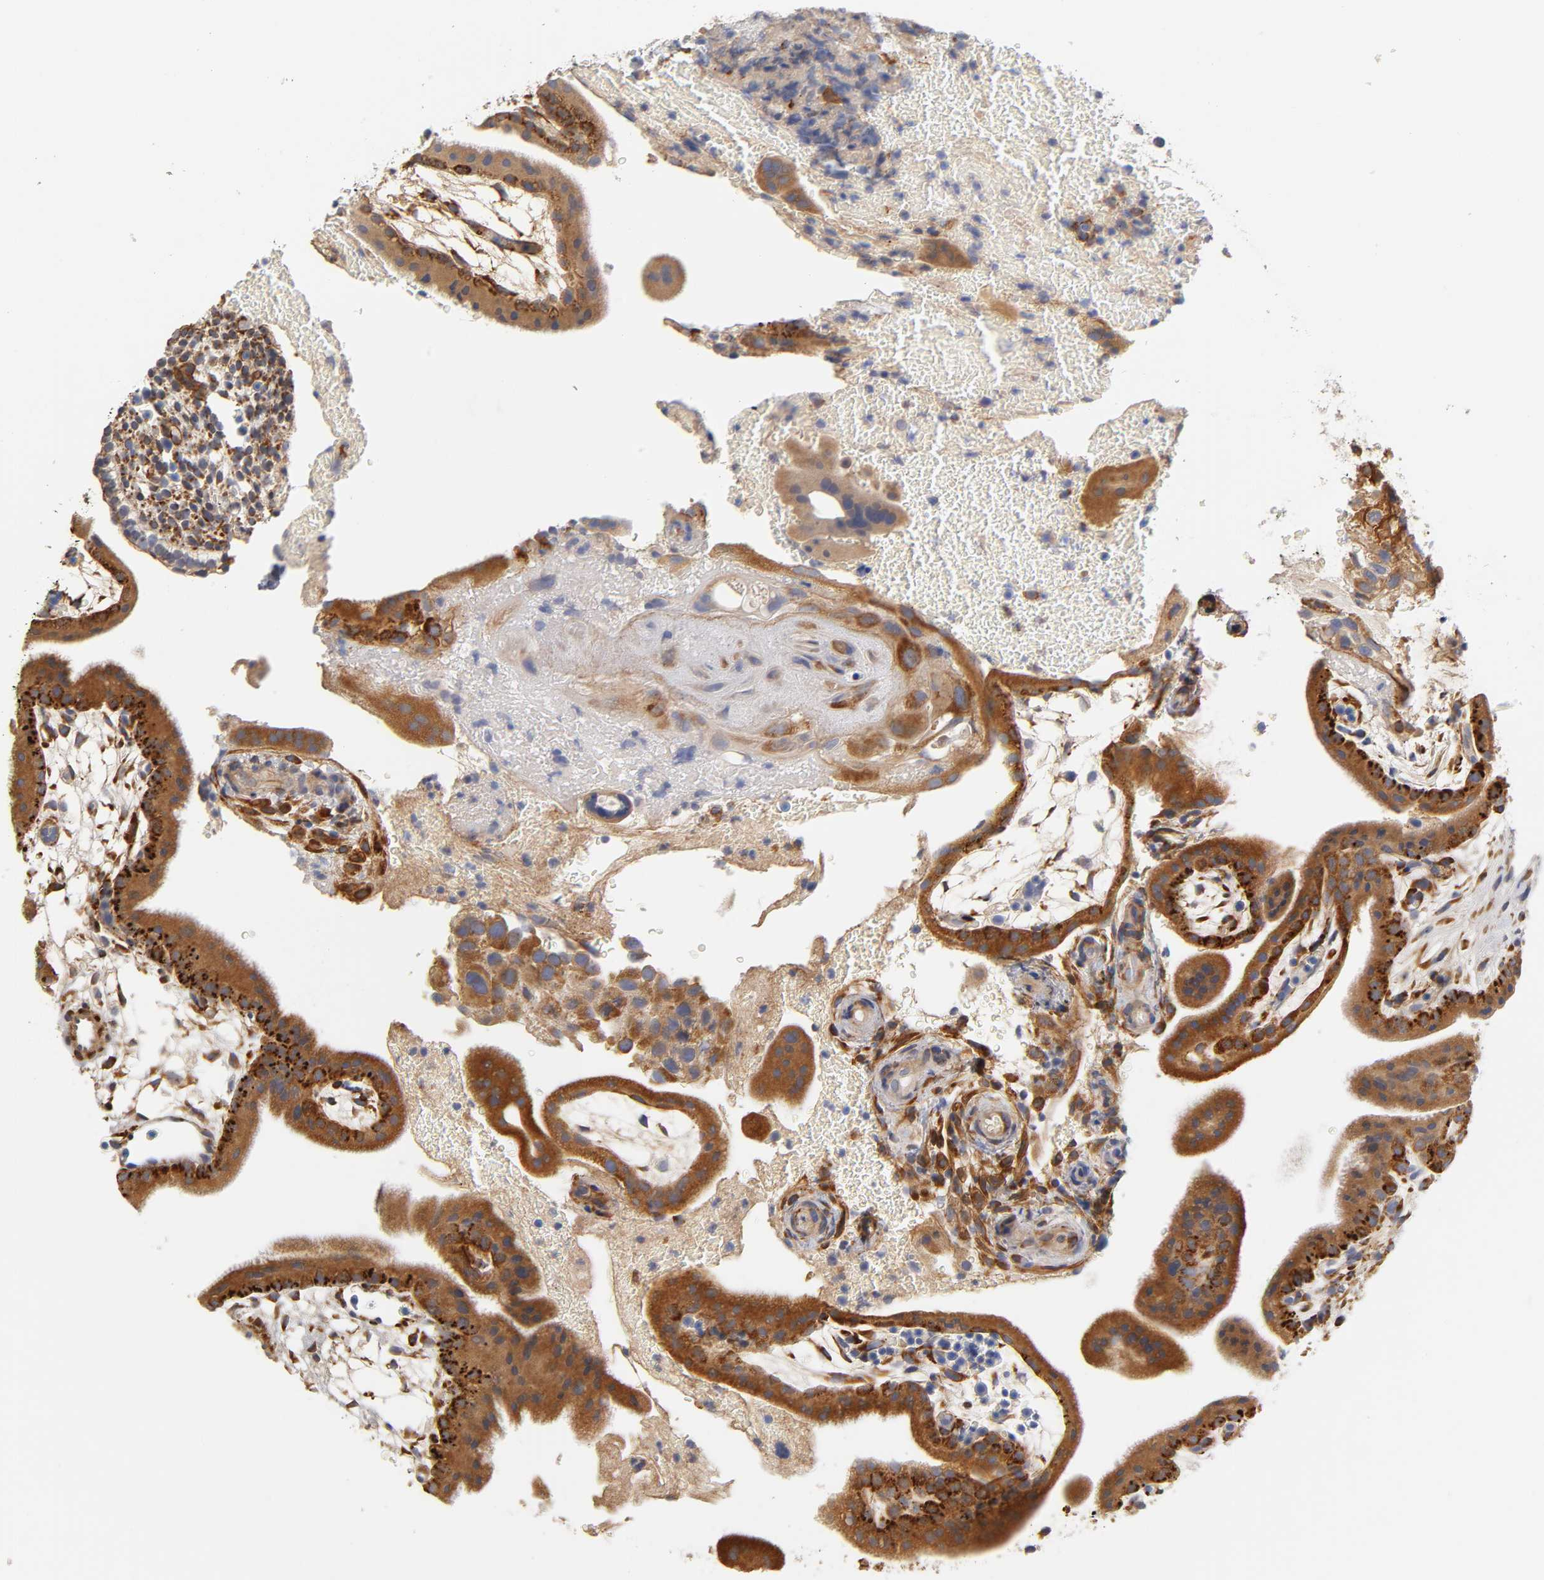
{"staining": {"intensity": "strong", "quantity": ">75%", "location": "cytoplasmic/membranous"}, "tissue": "placenta", "cell_type": "Trophoblastic cells", "image_type": "normal", "snomed": [{"axis": "morphology", "description": "Normal tissue, NOS"}, {"axis": "topography", "description": "Placenta"}], "caption": "The immunohistochemical stain shows strong cytoplasmic/membranous positivity in trophoblastic cells of normal placenta. (Brightfield microscopy of DAB IHC at high magnification).", "gene": "LAMB1", "patient": {"sex": "female", "age": 19}}